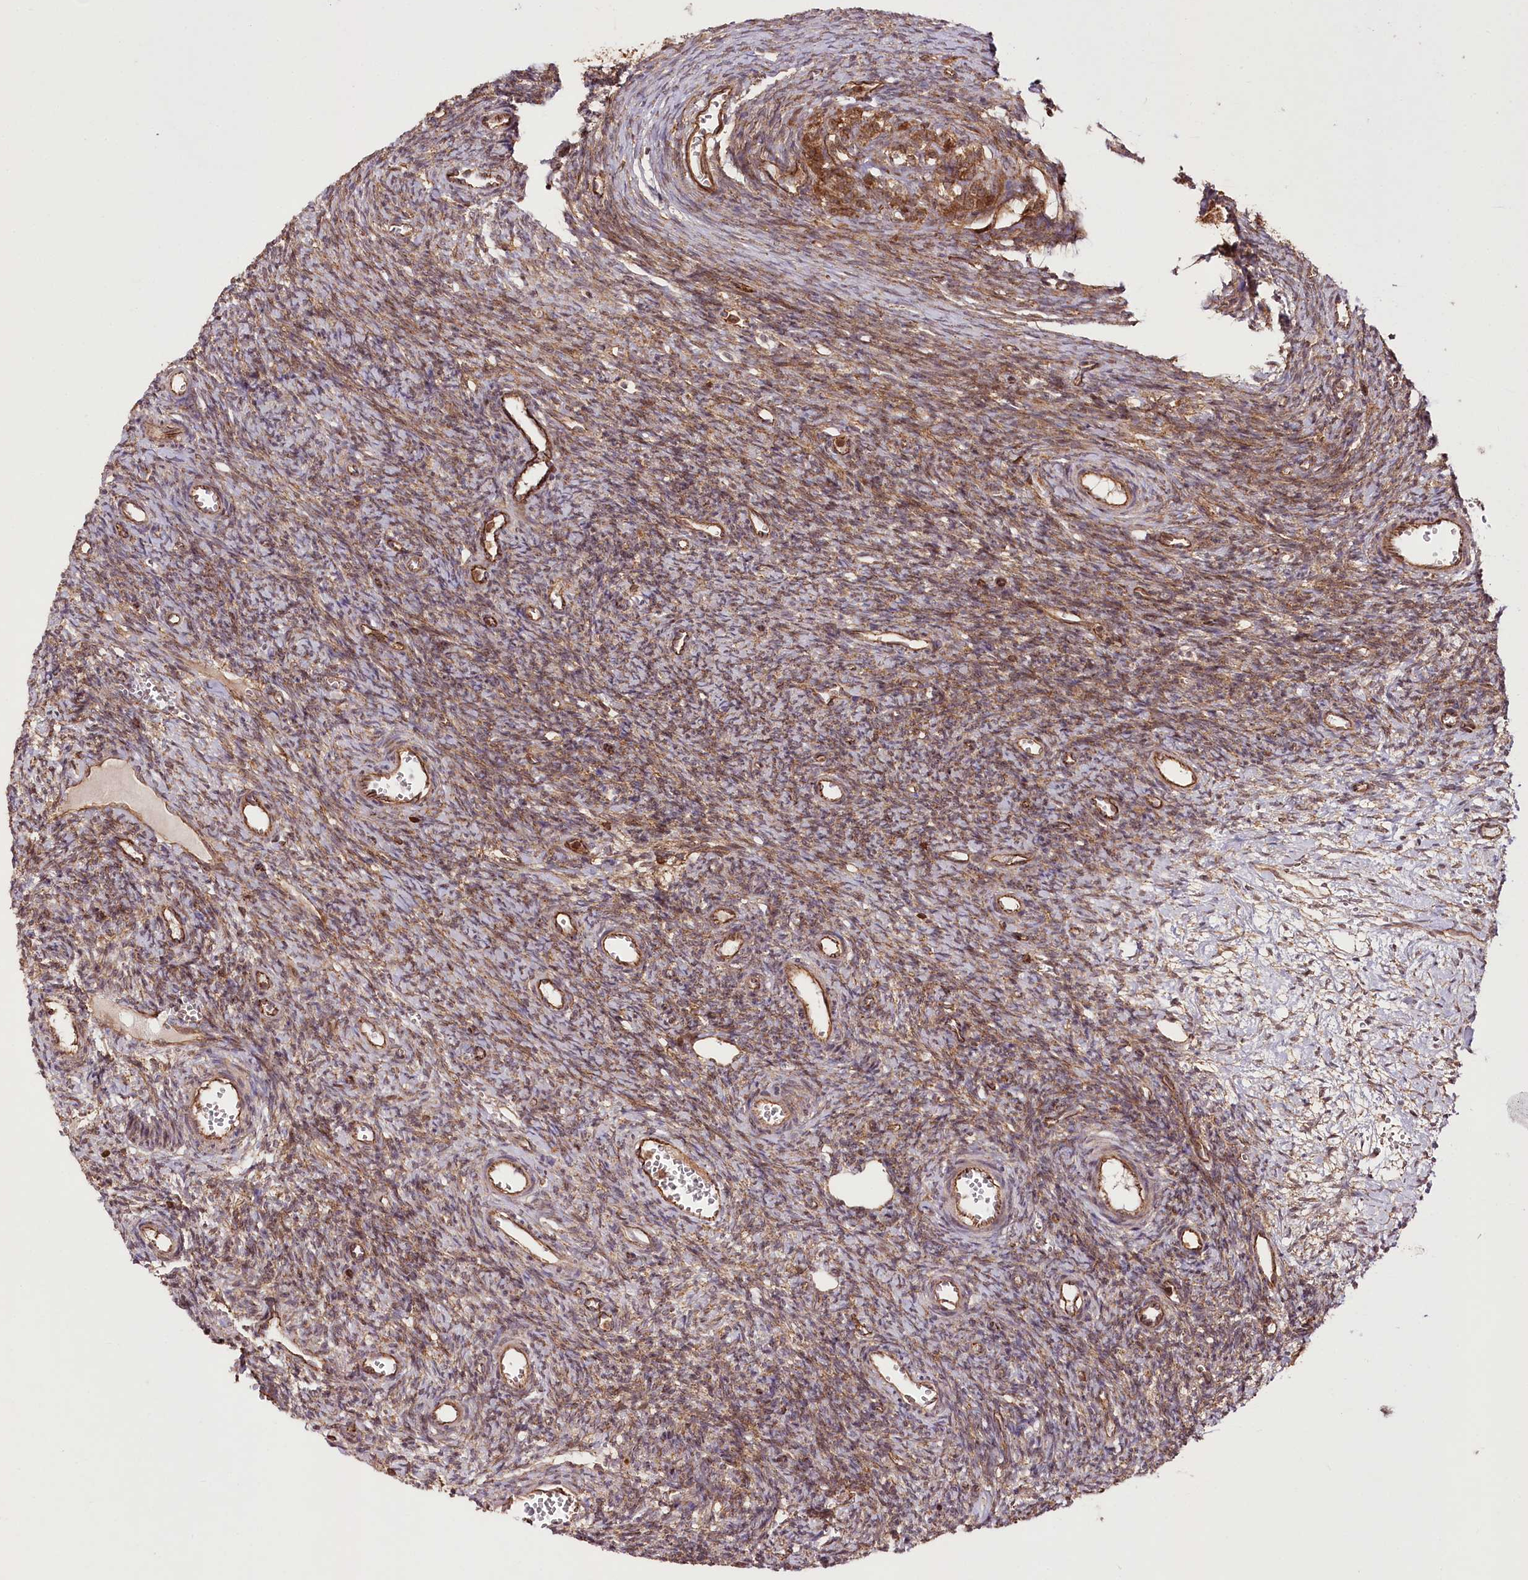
{"staining": {"intensity": "moderate", "quantity": ">75%", "location": "cytoplasmic/membranous"}, "tissue": "ovary", "cell_type": "Ovarian stroma cells", "image_type": "normal", "snomed": [{"axis": "morphology", "description": "Normal tissue, NOS"}, {"axis": "topography", "description": "Ovary"}], "caption": "Brown immunohistochemical staining in normal human ovary shows moderate cytoplasmic/membranous expression in approximately >75% of ovarian stroma cells. Immunohistochemistry (ihc) stains the protein of interest in brown and the nuclei are stained blue.", "gene": "DHX29", "patient": {"sex": "female", "age": 39}}